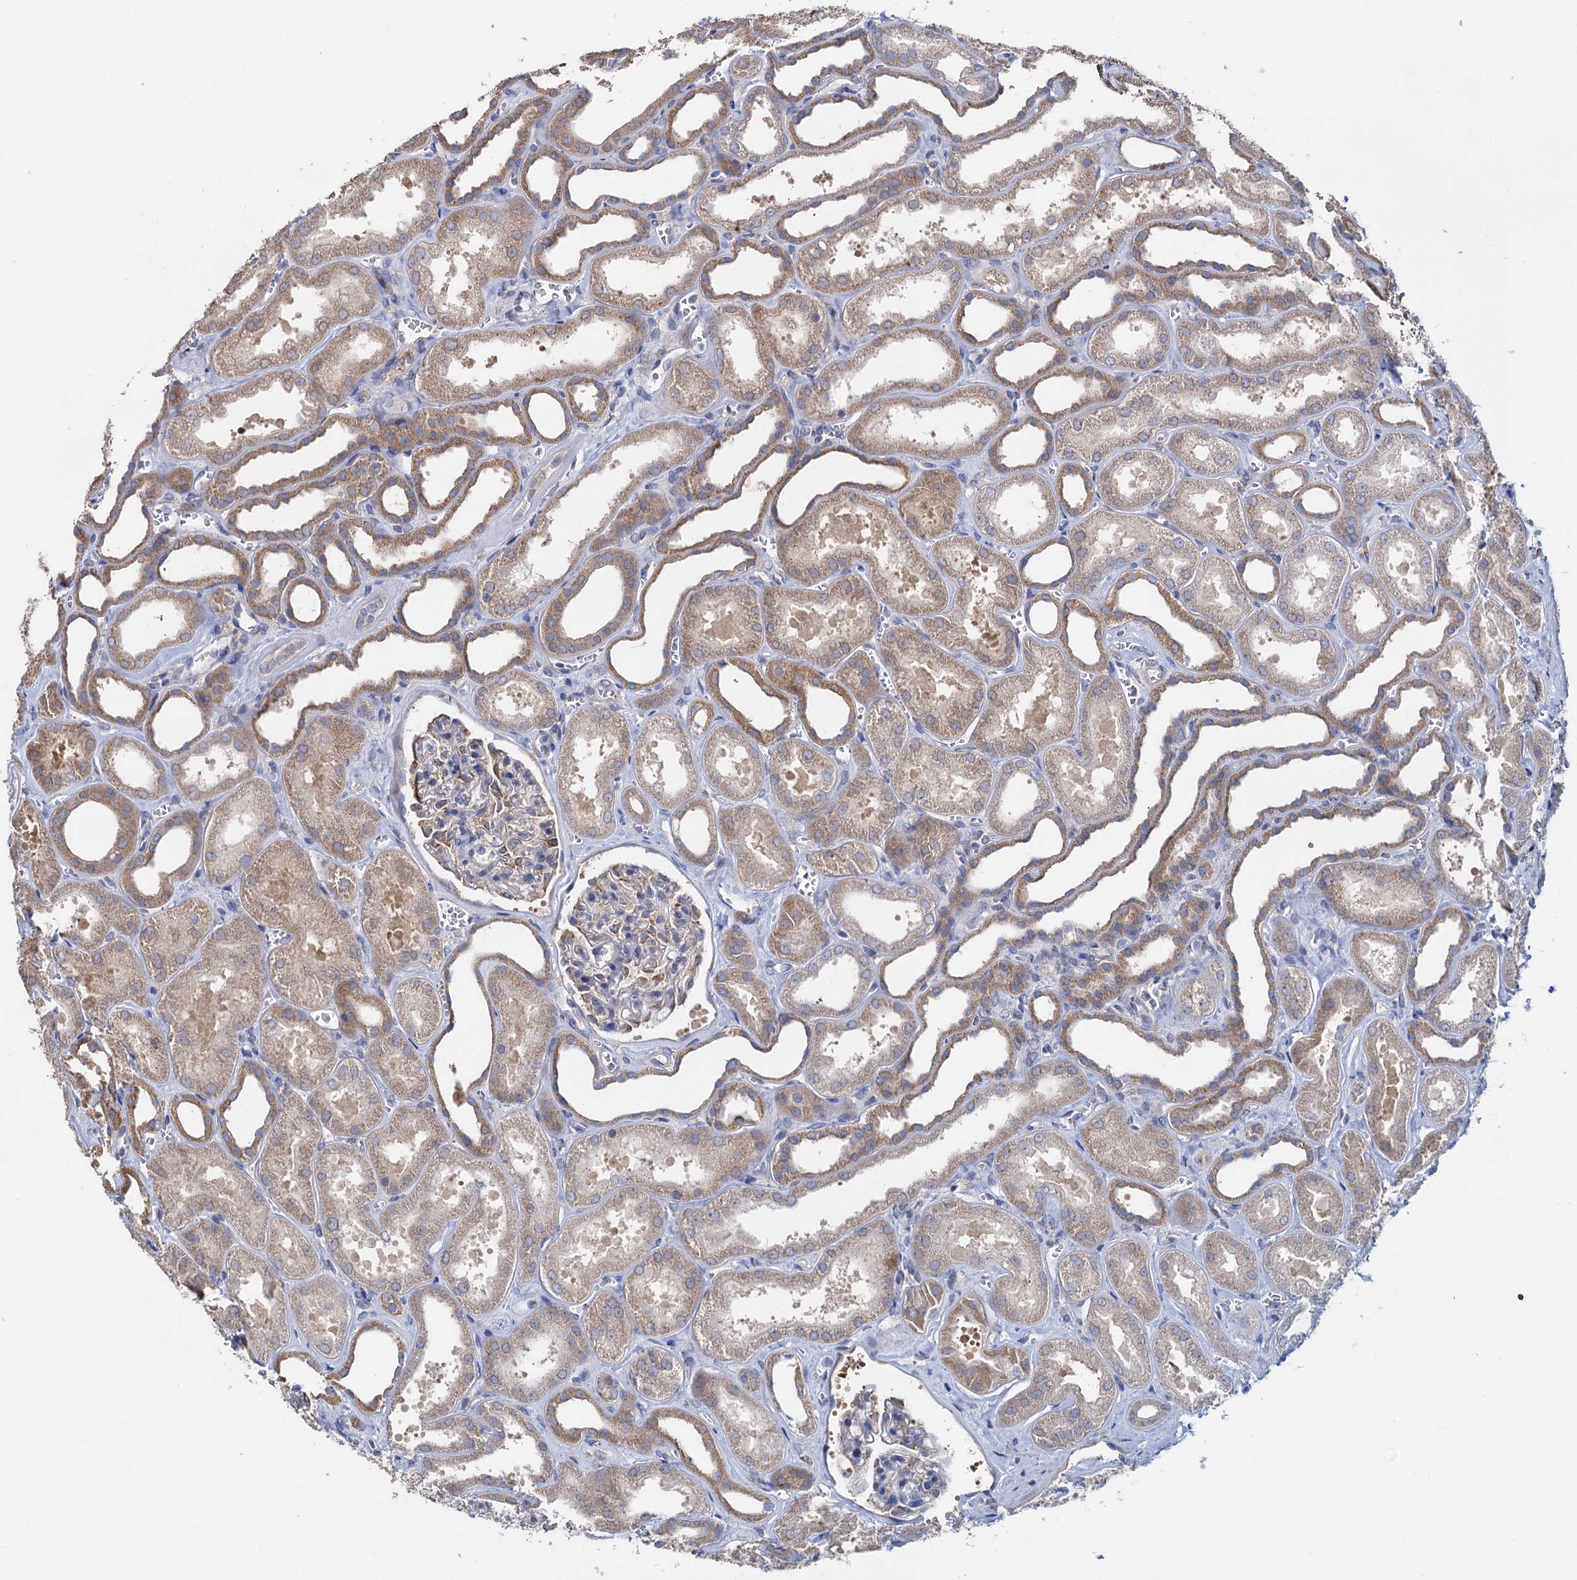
{"staining": {"intensity": "weak", "quantity": "25%-75%", "location": "cytoplasmic/membranous"}, "tissue": "kidney", "cell_type": "Cells in glomeruli", "image_type": "normal", "snomed": [{"axis": "morphology", "description": "Normal tissue, NOS"}, {"axis": "morphology", "description": "Adenocarcinoma, NOS"}, {"axis": "topography", "description": "Kidney"}], "caption": "This micrograph shows normal kidney stained with immunohistochemistry to label a protein in brown. The cytoplasmic/membranous of cells in glomeruli show weak positivity for the protein. Nuclei are counter-stained blue.", "gene": "GSTM2", "patient": {"sex": "female", "age": 68}}